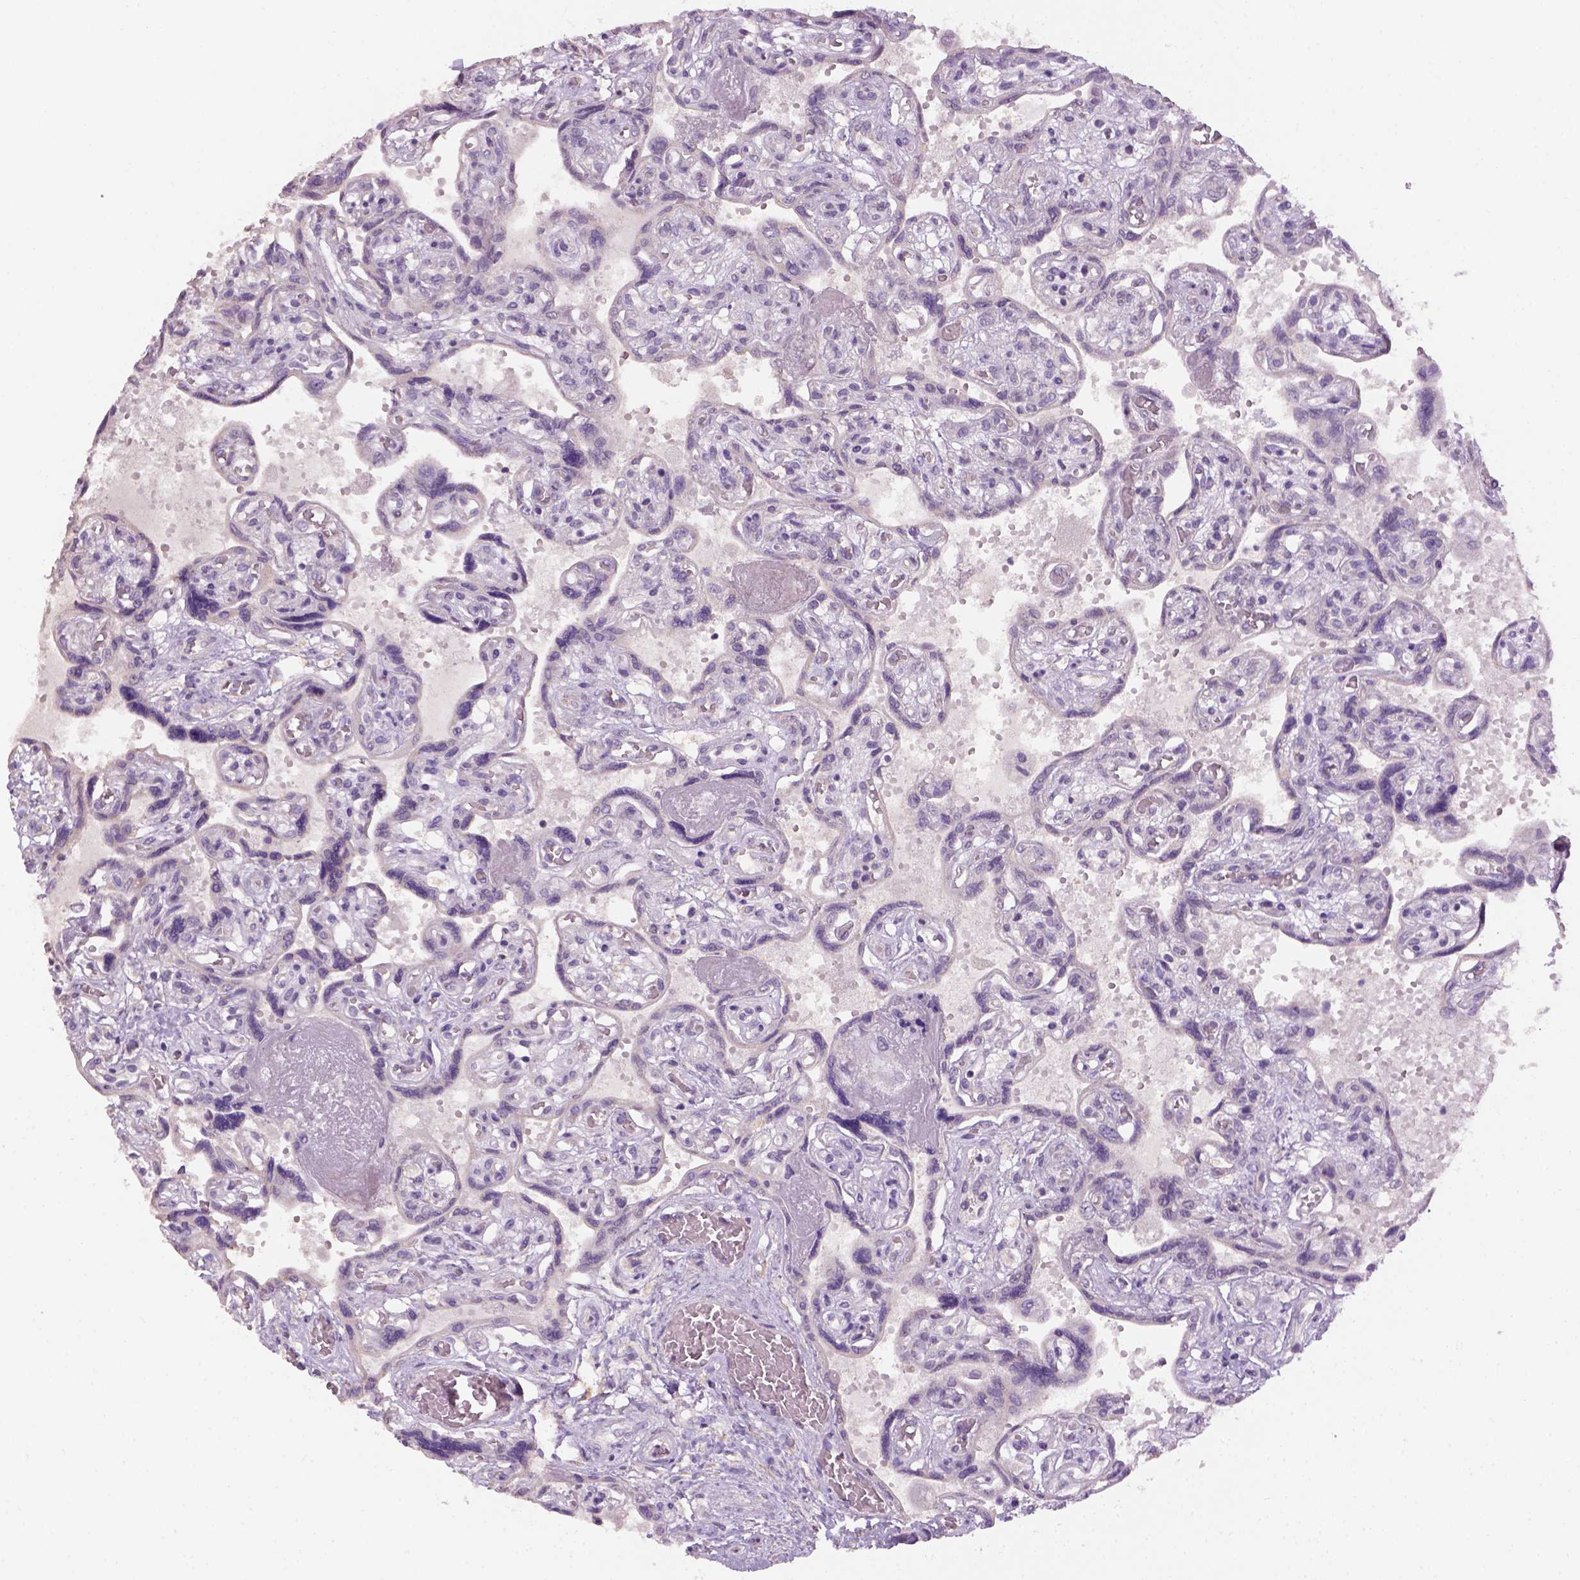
{"staining": {"intensity": "negative", "quantity": "none", "location": "none"}, "tissue": "placenta", "cell_type": "Decidual cells", "image_type": "normal", "snomed": [{"axis": "morphology", "description": "Normal tissue, NOS"}, {"axis": "topography", "description": "Placenta"}], "caption": "An IHC histopathology image of benign placenta is shown. There is no staining in decidual cells of placenta. (DAB (3,3'-diaminobenzidine) immunohistochemistry, high magnification).", "gene": "NUDT6", "patient": {"sex": "female", "age": 32}}